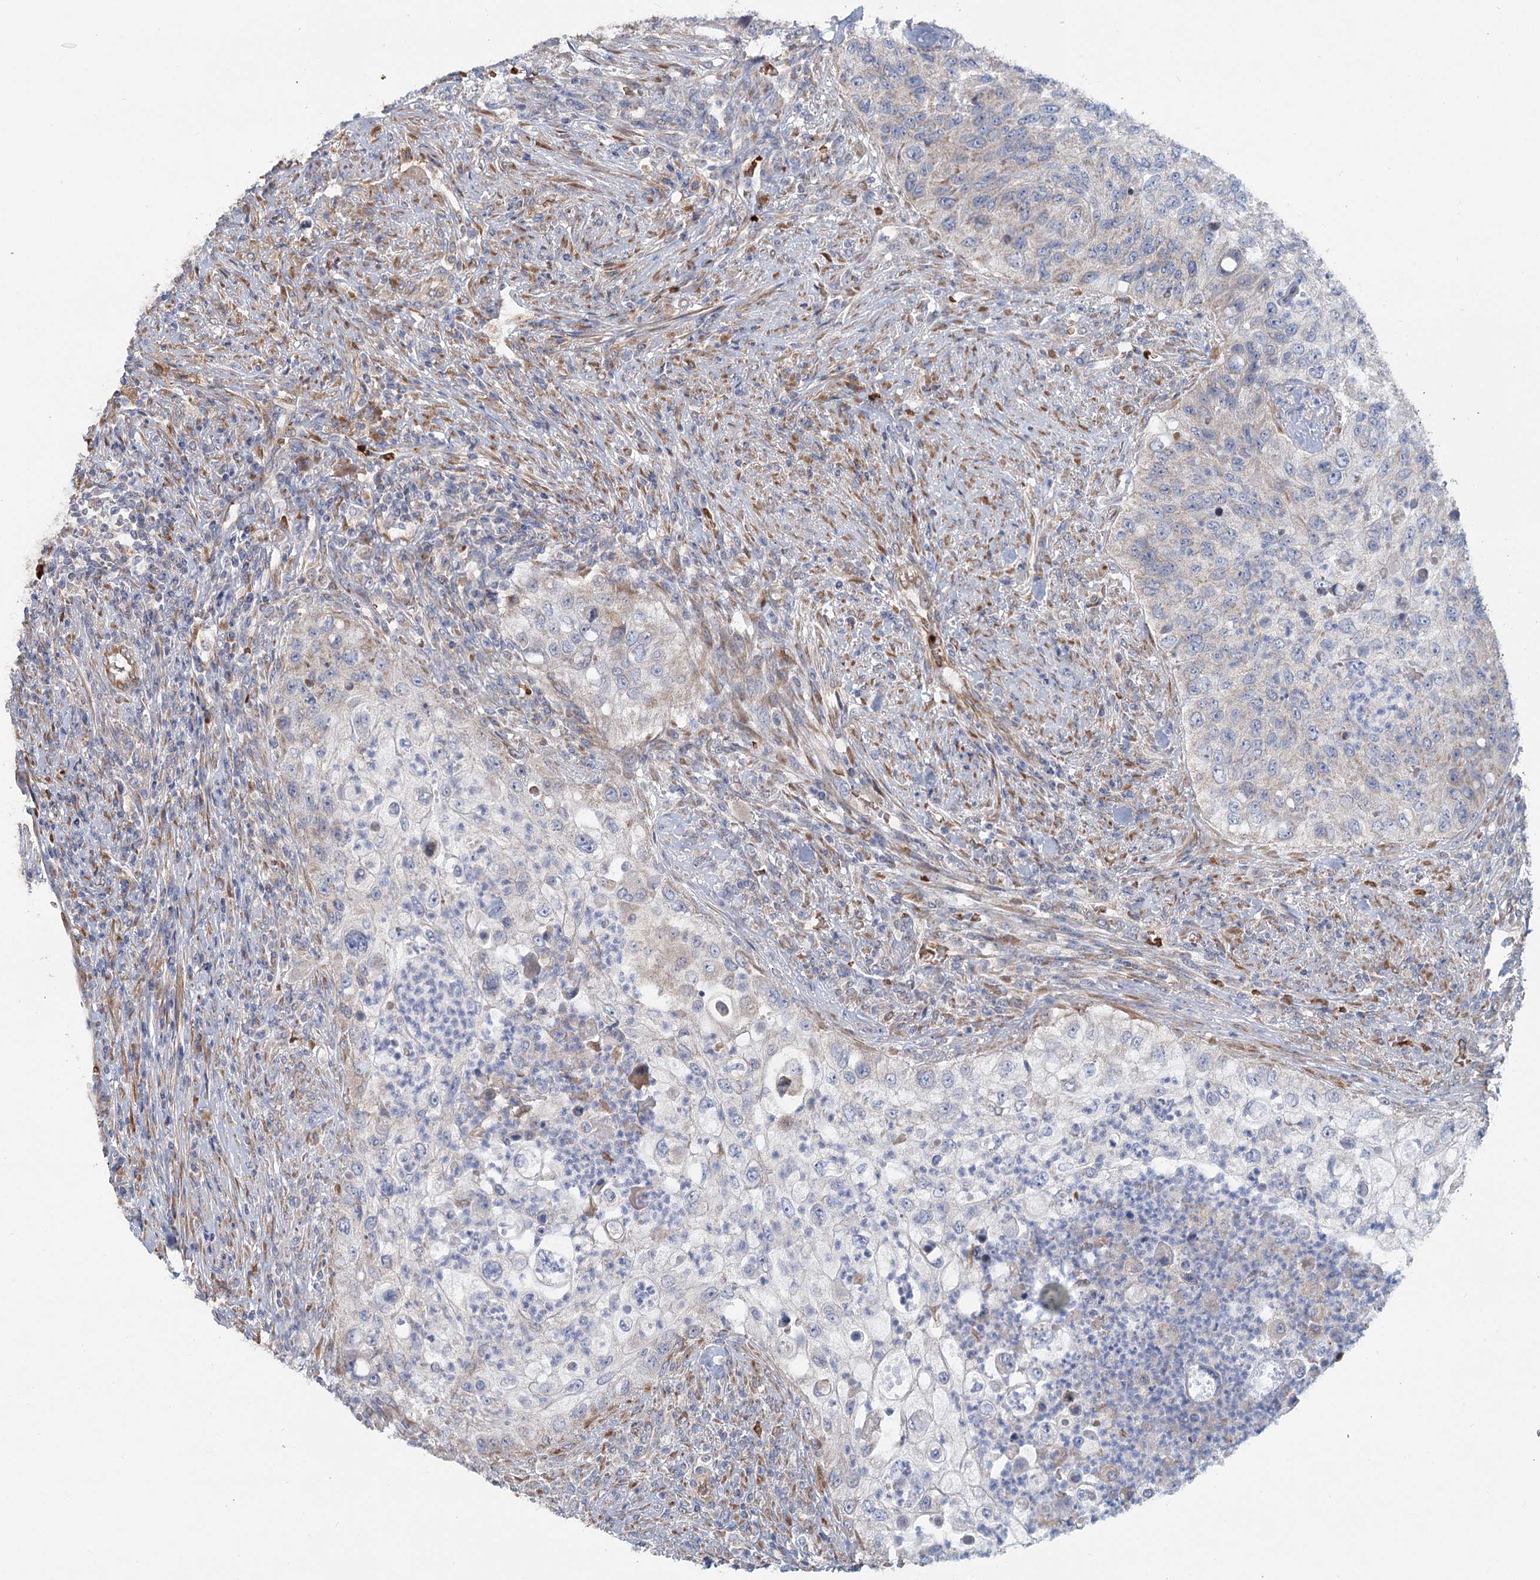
{"staining": {"intensity": "negative", "quantity": "none", "location": "none"}, "tissue": "urothelial cancer", "cell_type": "Tumor cells", "image_type": "cancer", "snomed": [{"axis": "morphology", "description": "Urothelial carcinoma, High grade"}, {"axis": "topography", "description": "Urinary bladder"}], "caption": "Tumor cells show no significant protein staining in urothelial carcinoma (high-grade).", "gene": "CIB4", "patient": {"sex": "female", "age": 60}}